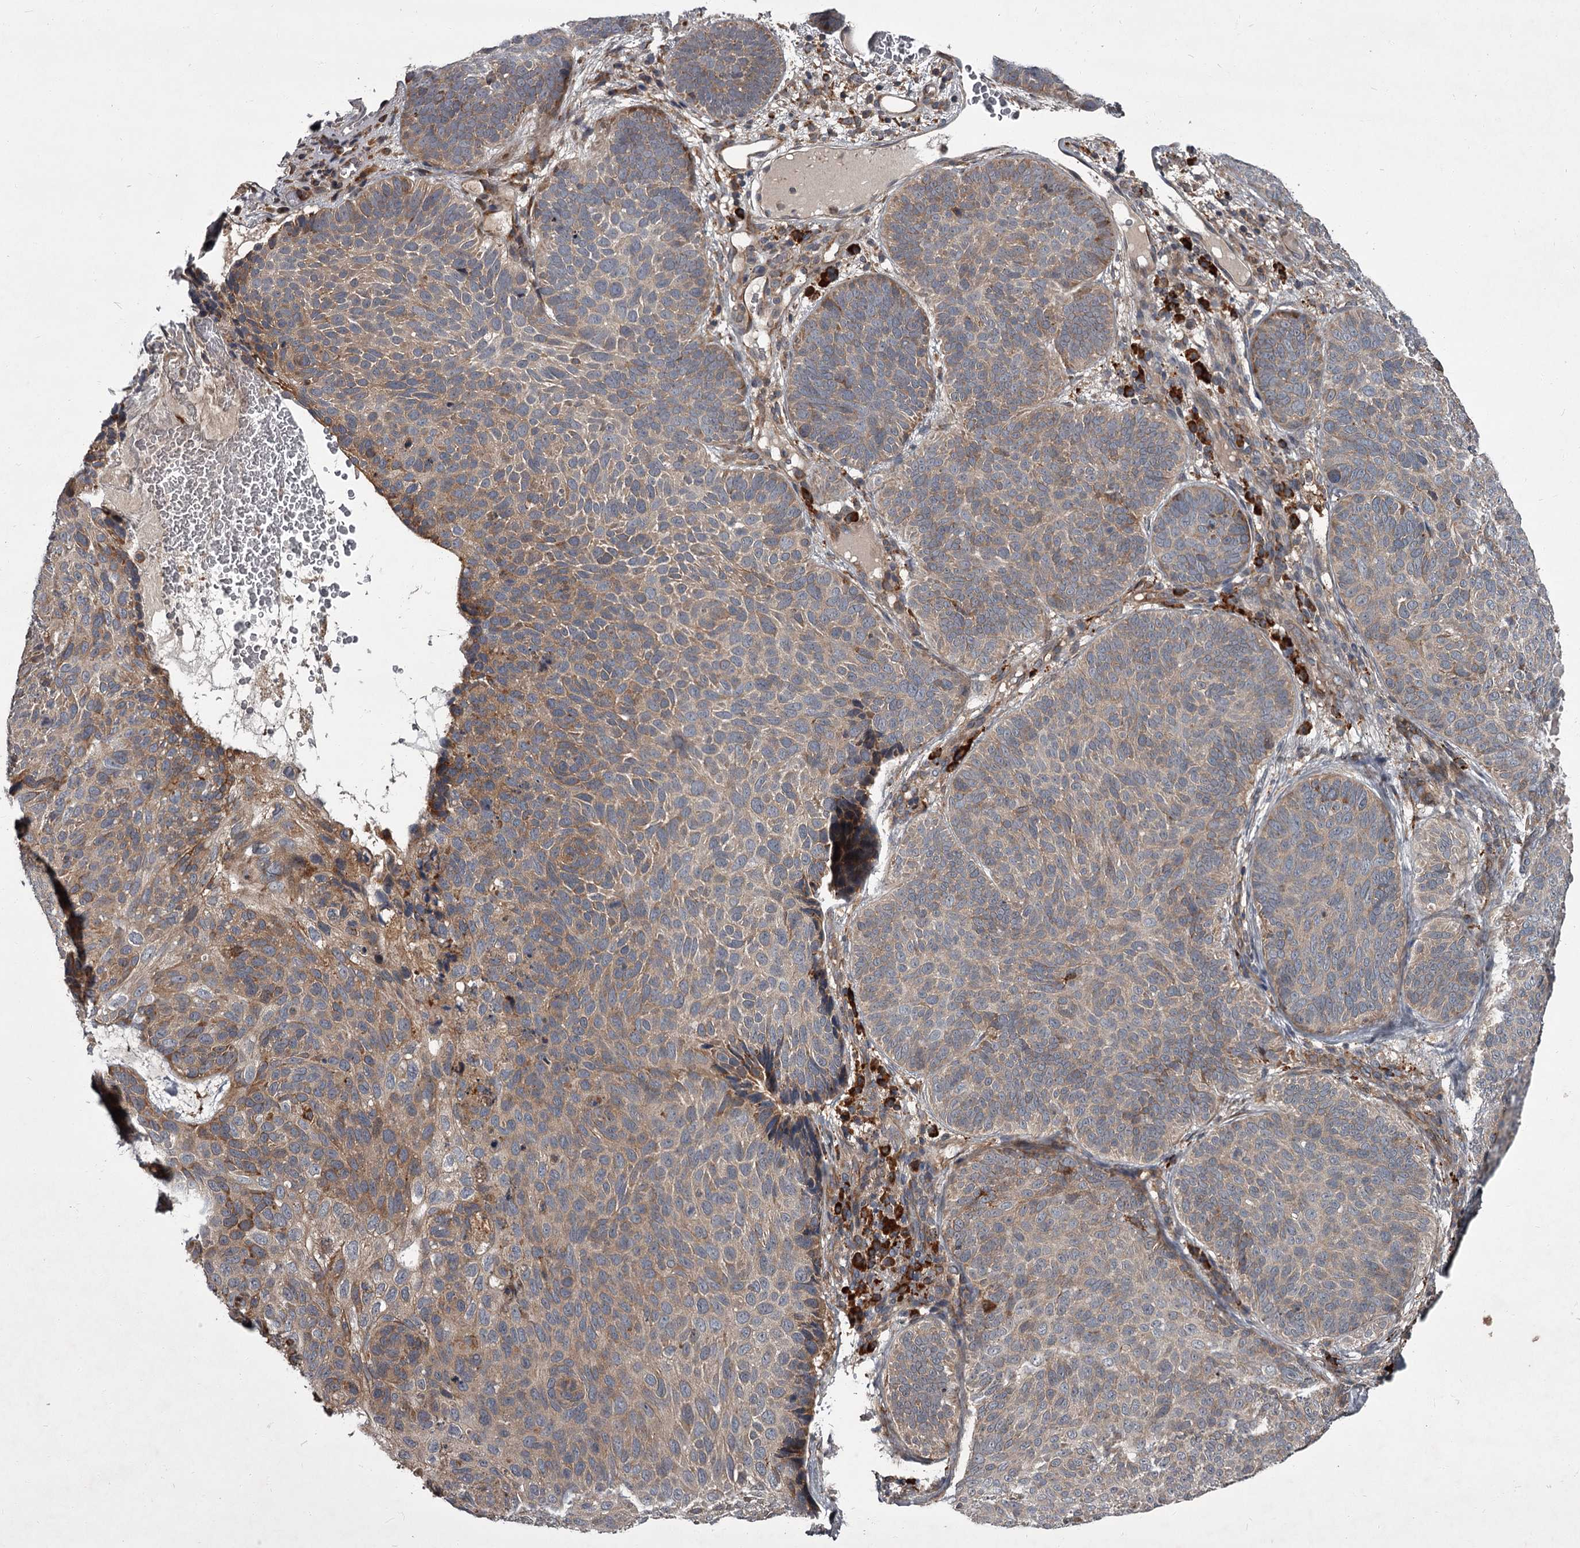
{"staining": {"intensity": "weak", "quantity": "25%-75%", "location": "cytoplasmic/membranous"}, "tissue": "skin cancer", "cell_type": "Tumor cells", "image_type": "cancer", "snomed": [{"axis": "morphology", "description": "Basal cell carcinoma"}, {"axis": "topography", "description": "Skin"}], "caption": "A photomicrograph of skin basal cell carcinoma stained for a protein displays weak cytoplasmic/membranous brown staining in tumor cells. The staining was performed using DAB (3,3'-diaminobenzidine), with brown indicating positive protein expression. Nuclei are stained blue with hematoxylin.", "gene": "UNC93B1", "patient": {"sex": "male", "age": 85}}